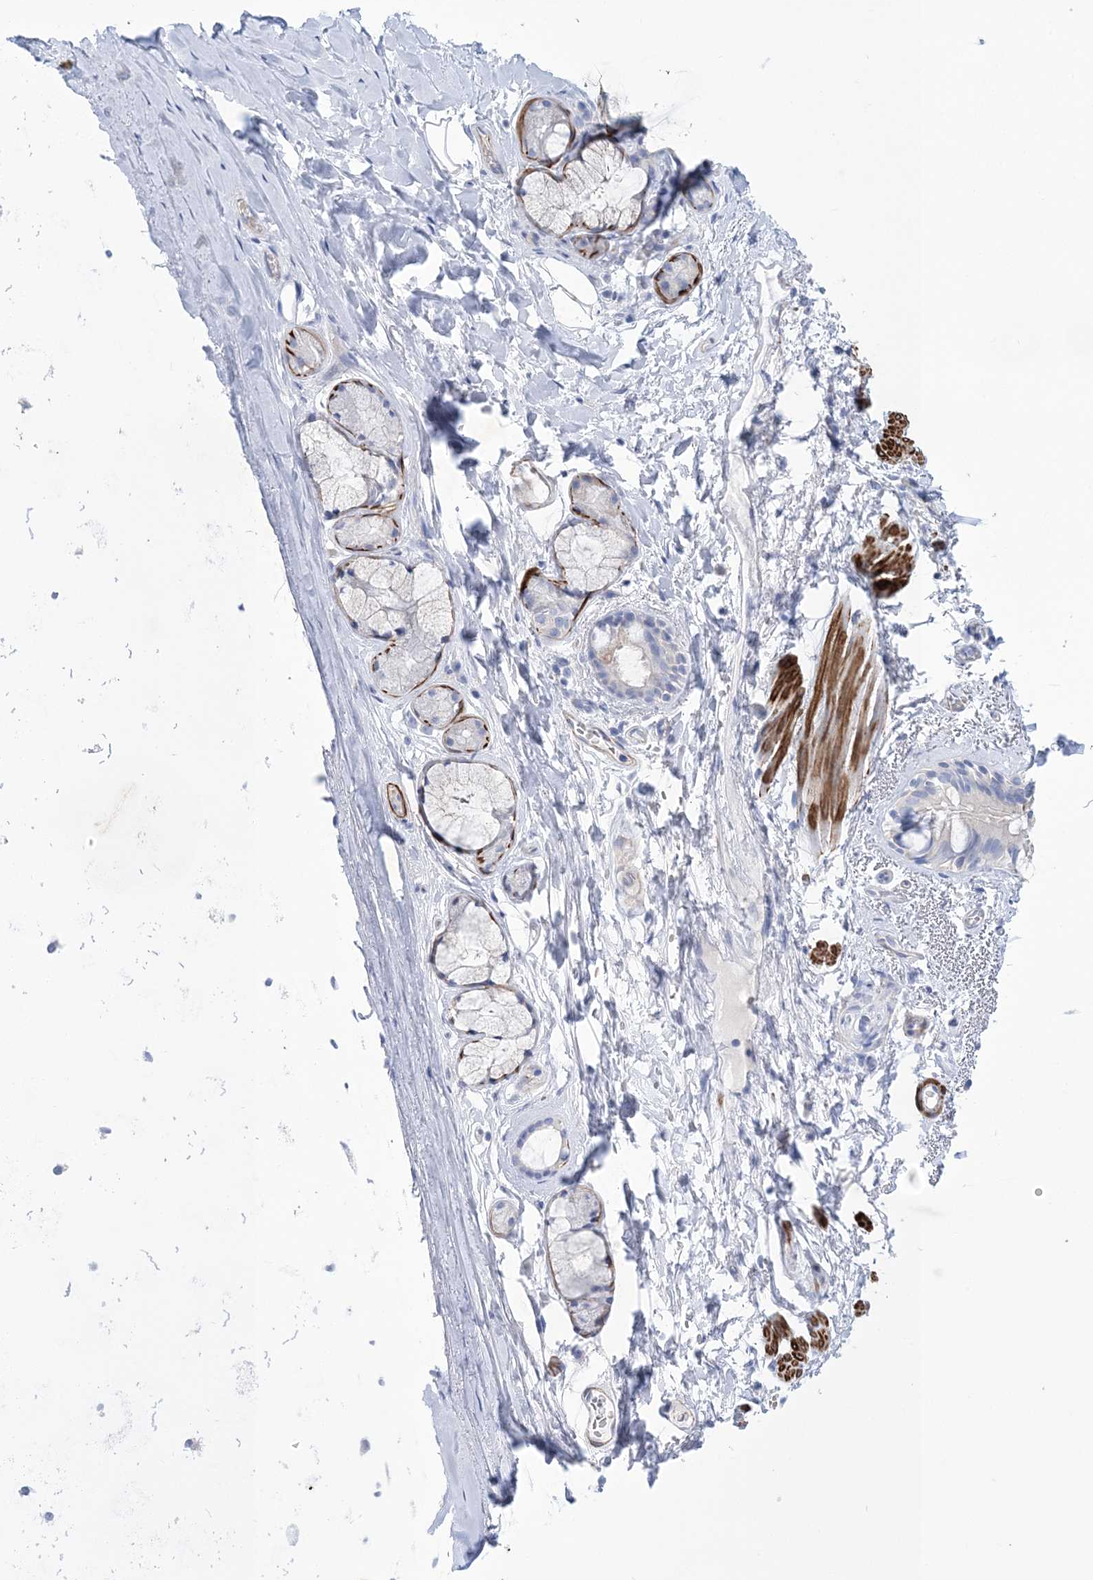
{"staining": {"intensity": "negative", "quantity": "none", "location": "none"}, "tissue": "adipose tissue", "cell_type": "Adipocytes", "image_type": "normal", "snomed": [{"axis": "morphology", "description": "Normal tissue, NOS"}, {"axis": "topography", "description": "Lymph node"}, {"axis": "topography", "description": "Bronchus"}], "caption": "Adipocytes are negative for brown protein staining in normal adipose tissue. (Stains: DAB (3,3'-diaminobenzidine) immunohistochemistry (IHC) with hematoxylin counter stain, Microscopy: brightfield microscopy at high magnification).", "gene": "WDR74", "patient": {"sex": "male", "age": 63}}